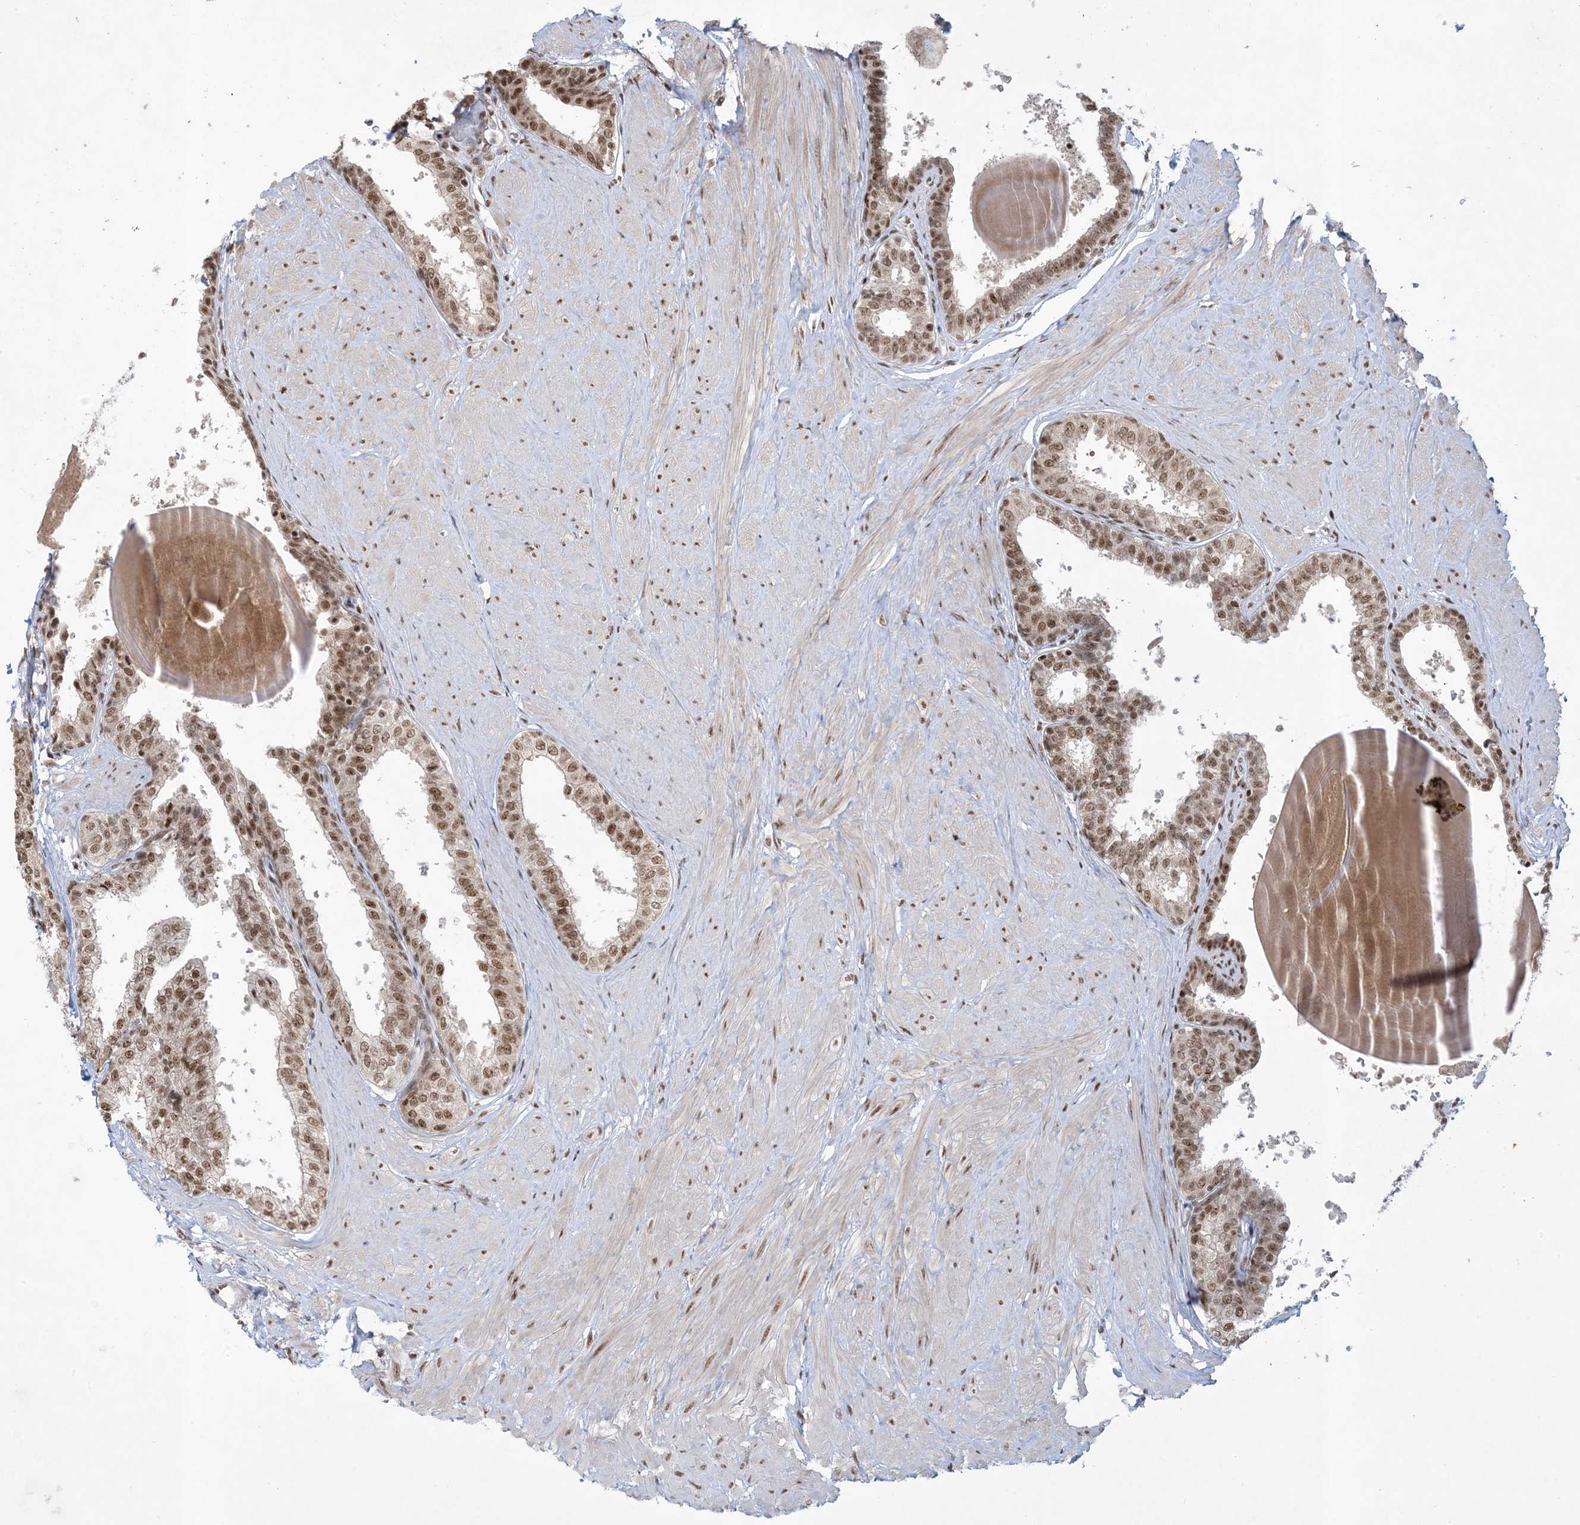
{"staining": {"intensity": "moderate", "quantity": ">75%", "location": "nuclear"}, "tissue": "prostate", "cell_type": "Glandular cells", "image_type": "normal", "snomed": [{"axis": "morphology", "description": "Normal tissue, NOS"}, {"axis": "topography", "description": "Prostate"}], "caption": "Immunohistochemical staining of benign human prostate reveals moderate nuclear protein positivity in approximately >75% of glandular cells.", "gene": "PPIL2", "patient": {"sex": "male", "age": 48}}